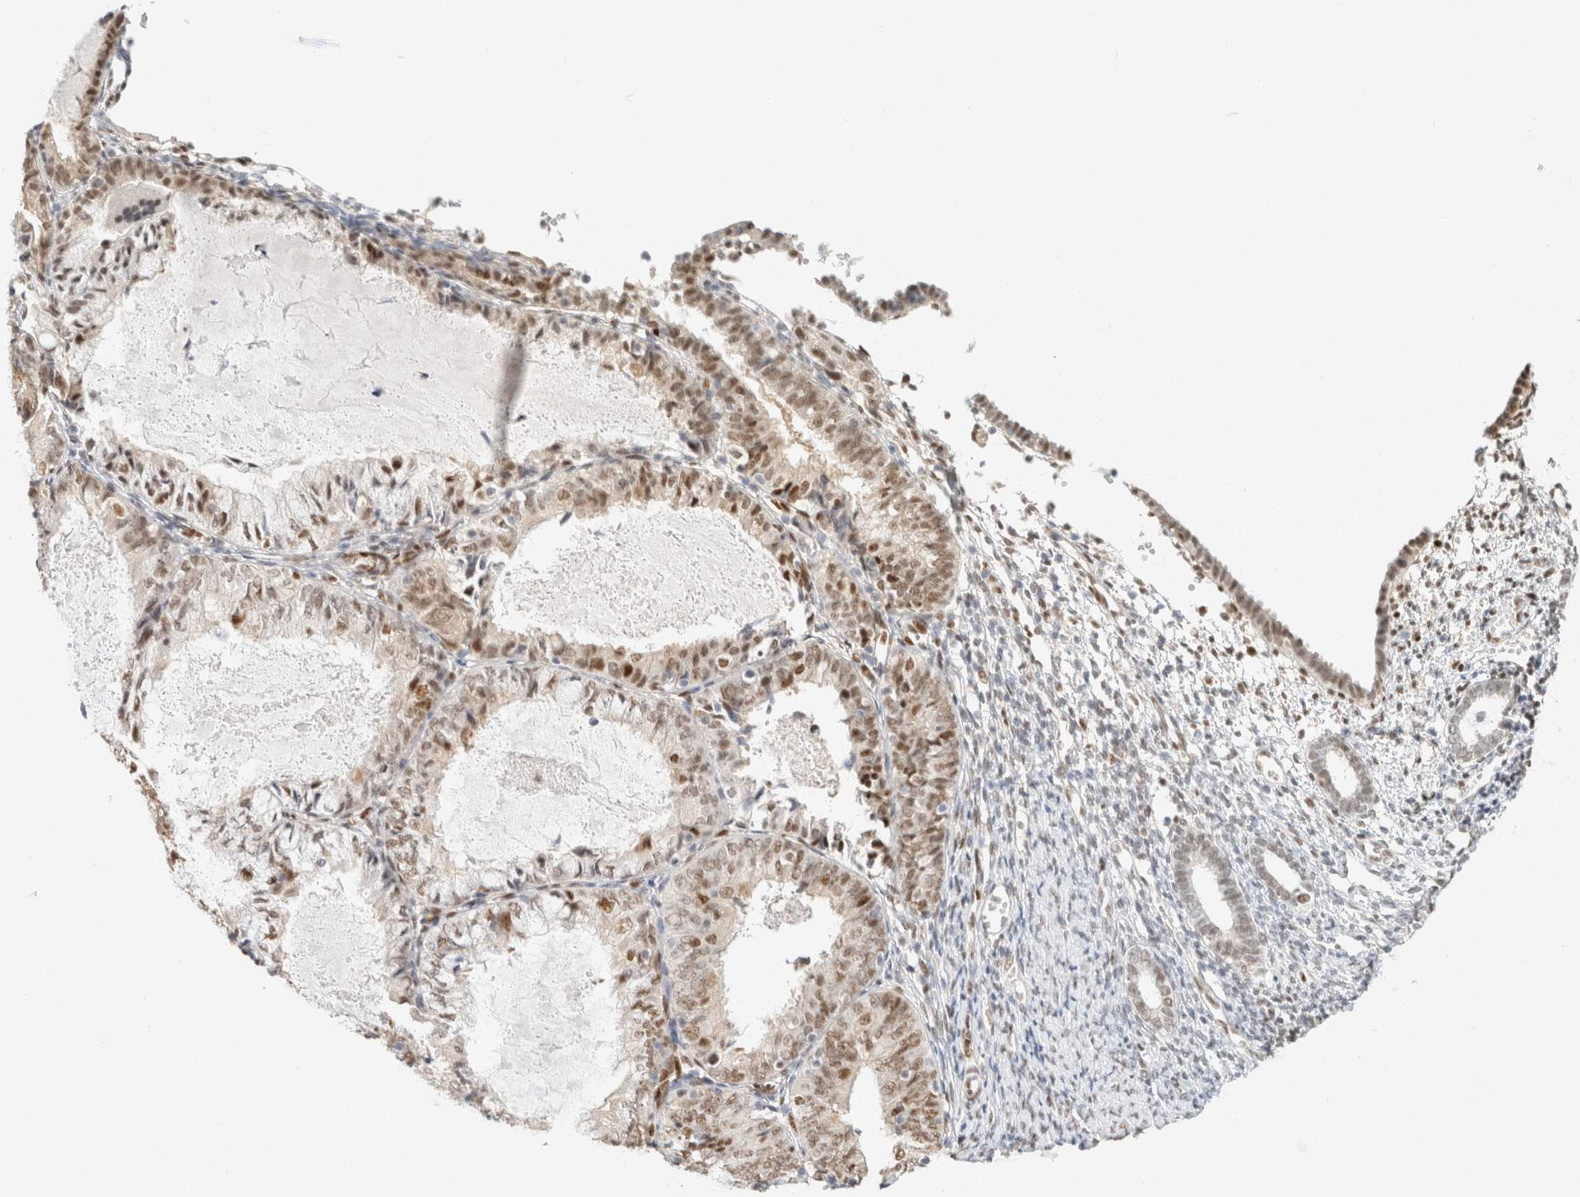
{"staining": {"intensity": "moderate", "quantity": ">75%", "location": "nuclear"}, "tissue": "endometrium", "cell_type": "Cells in endometrial stroma", "image_type": "normal", "snomed": [{"axis": "morphology", "description": "Normal tissue, NOS"}, {"axis": "morphology", "description": "Adenocarcinoma, NOS"}, {"axis": "topography", "description": "Endometrium"}], "caption": "This photomicrograph demonstrates immunohistochemistry staining of unremarkable endometrium, with medium moderate nuclear staining in approximately >75% of cells in endometrial stroma.", "gene": "ZNF768", "patient": {"sex": "female", "age": 57}}